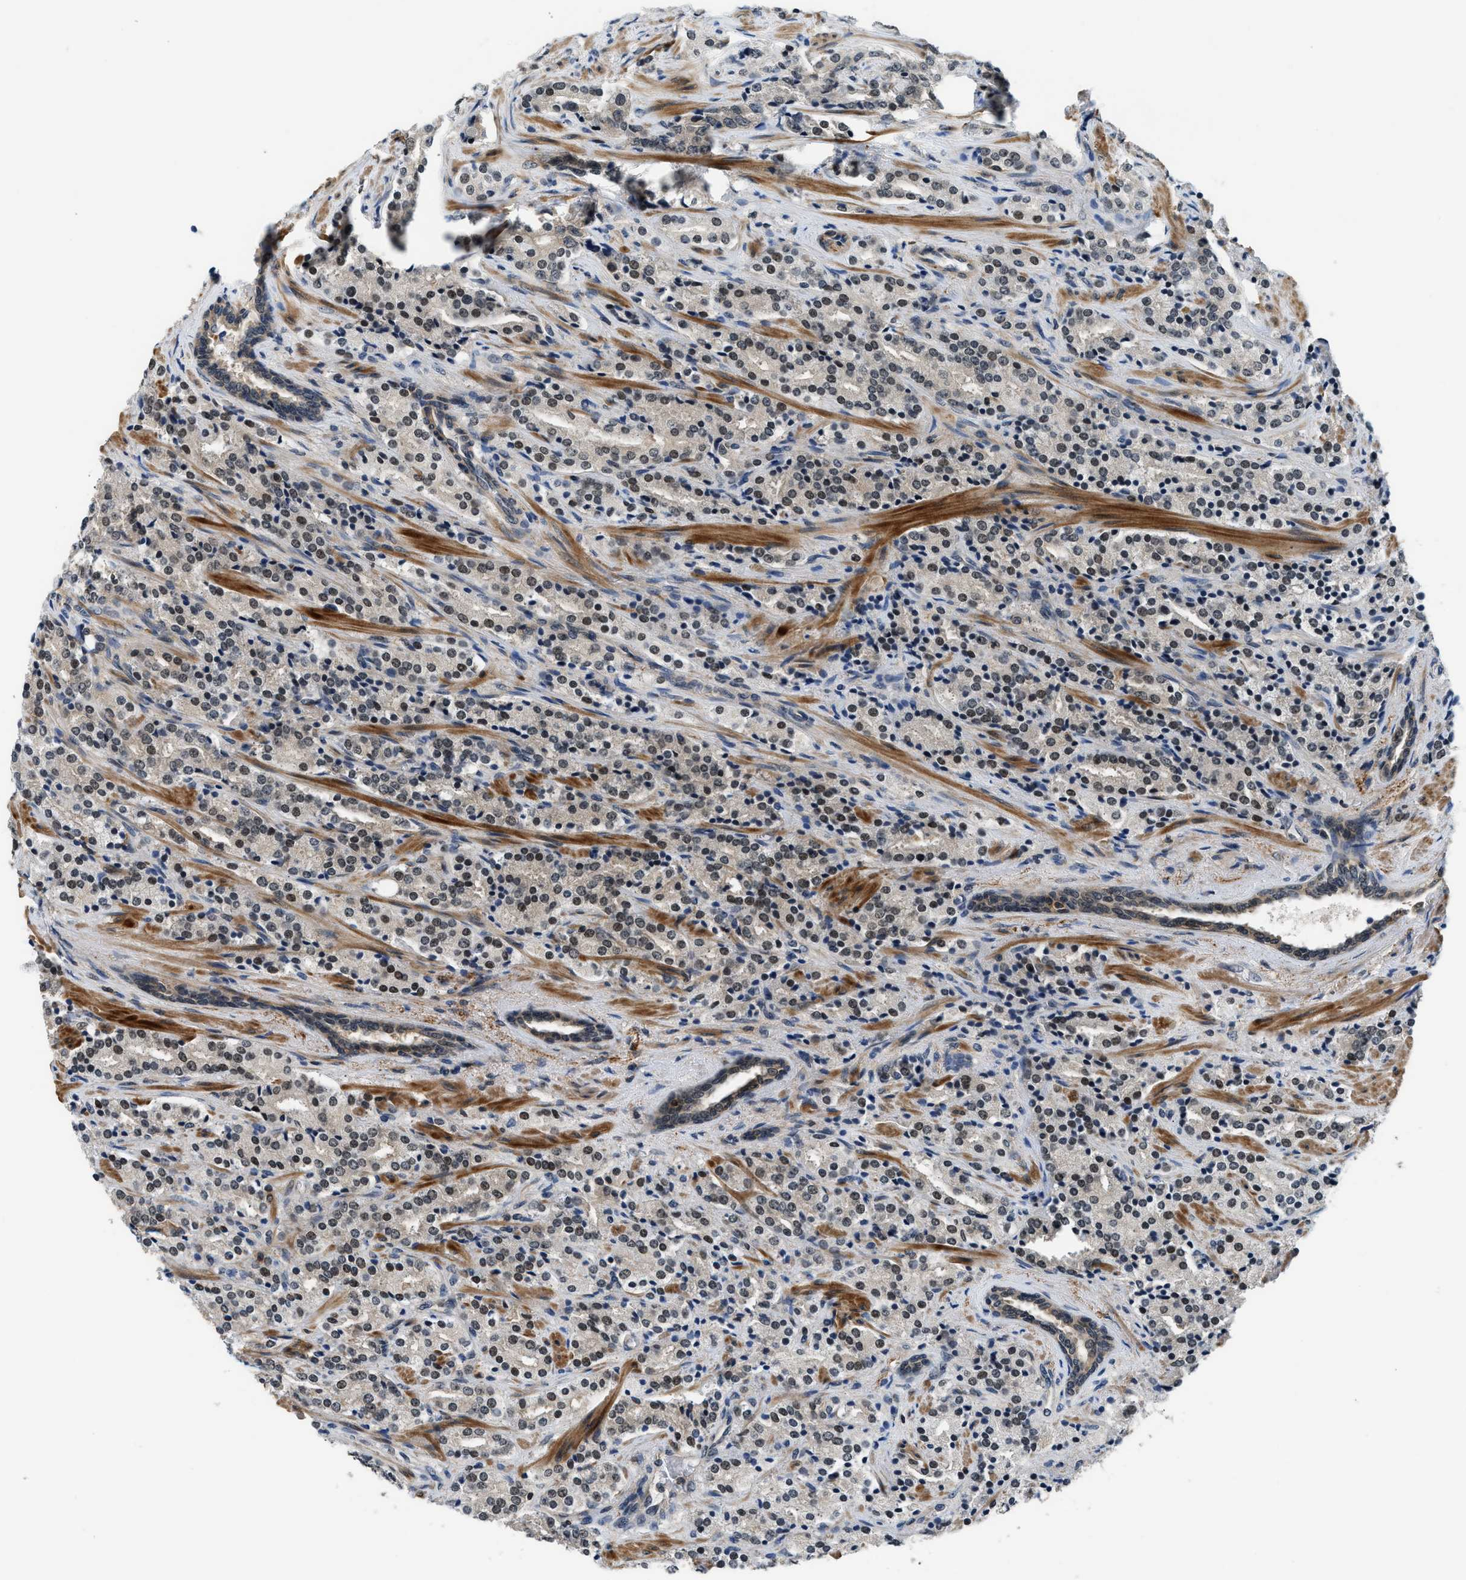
{"staining": {"intensity": "moderate", "quantity": ">75%", "location": "nuclear"}, "tissue": "prostate cancer", "cell_type": "Tumor cells", "image_type": "cancer", "snomed": [{"axis": "morphology", "description": "Adenocarcinoma, High grade"}, {"axis": "topography", "description": "Prostate"}], "caption": "Prostate cancer stained with DAB (3,3'-diaminobenzidine) IHC reveals medium levels of moderate nuclear positivity in about >75% of tumor cells.", "gene": "MTMR1", "patient": {"sex": "male", "age": 71}}